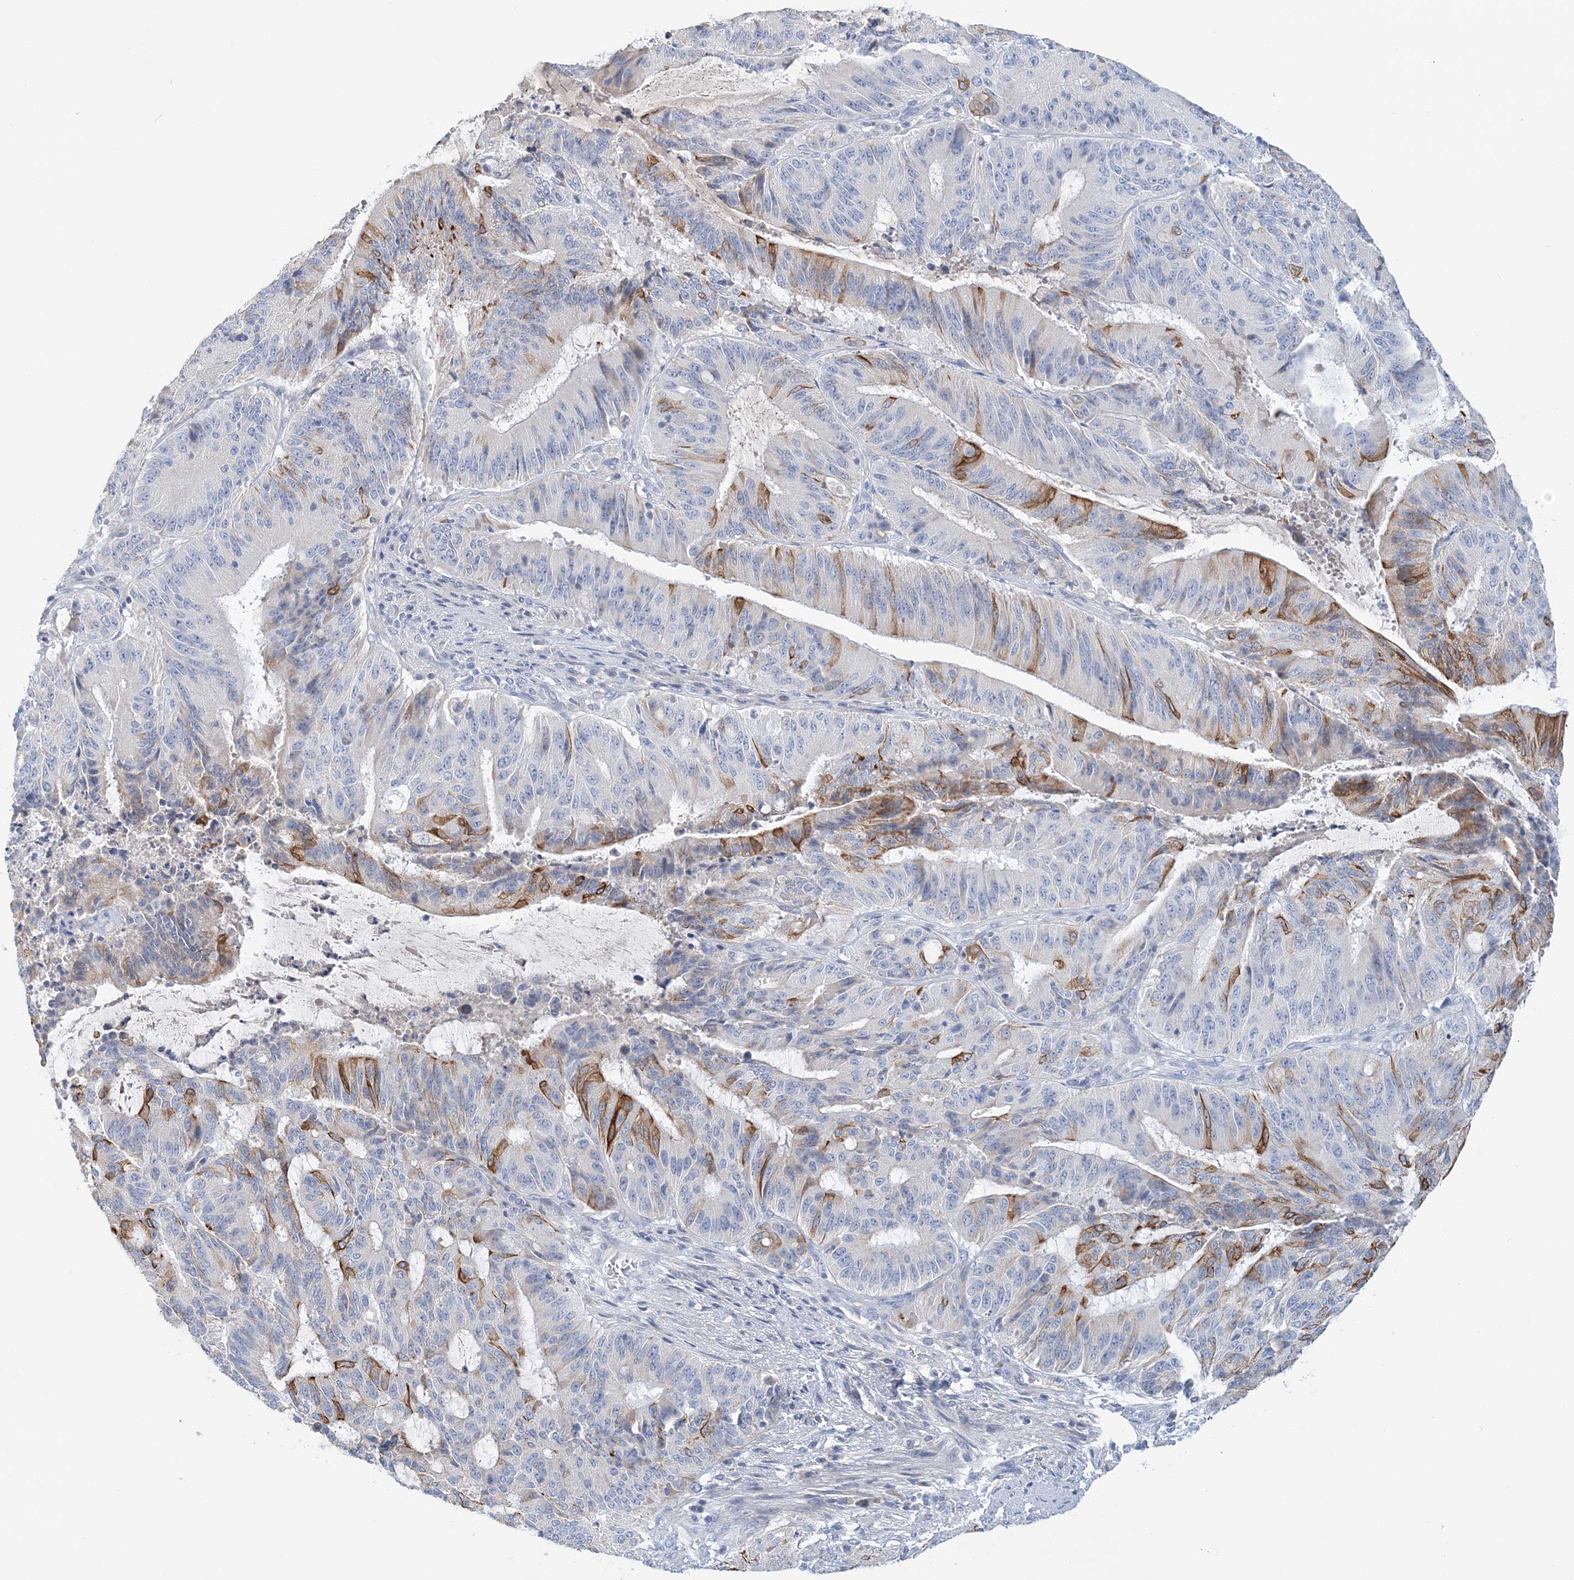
{"staining": {"intensity": "moderate", "quantity": "25%-75%", "location": "cytoplasmic/membranous"}, "tissue": "liver cancer", "cell_type": "Tumor cells", "image_type": "cancer", "snomed": [{"axis": "morphology", "description": "Normal tissue, NOS"}, {"axis": "morphology", "description": "Cholangiocarcinoma"}, {"axis": "topography", "description": "Liver"}, {"axis": "topography", "description": "Peripheral nerve tissue"}], "caption": "Protein expression analysis of human cholangiocarcinoma (liver) reveals moderate cytoplasmic/membranous positivity in about 25%-75% of tumor cells.", "gene": "LRRIQ4", "patient": {"sex": "female", "age": 73}}